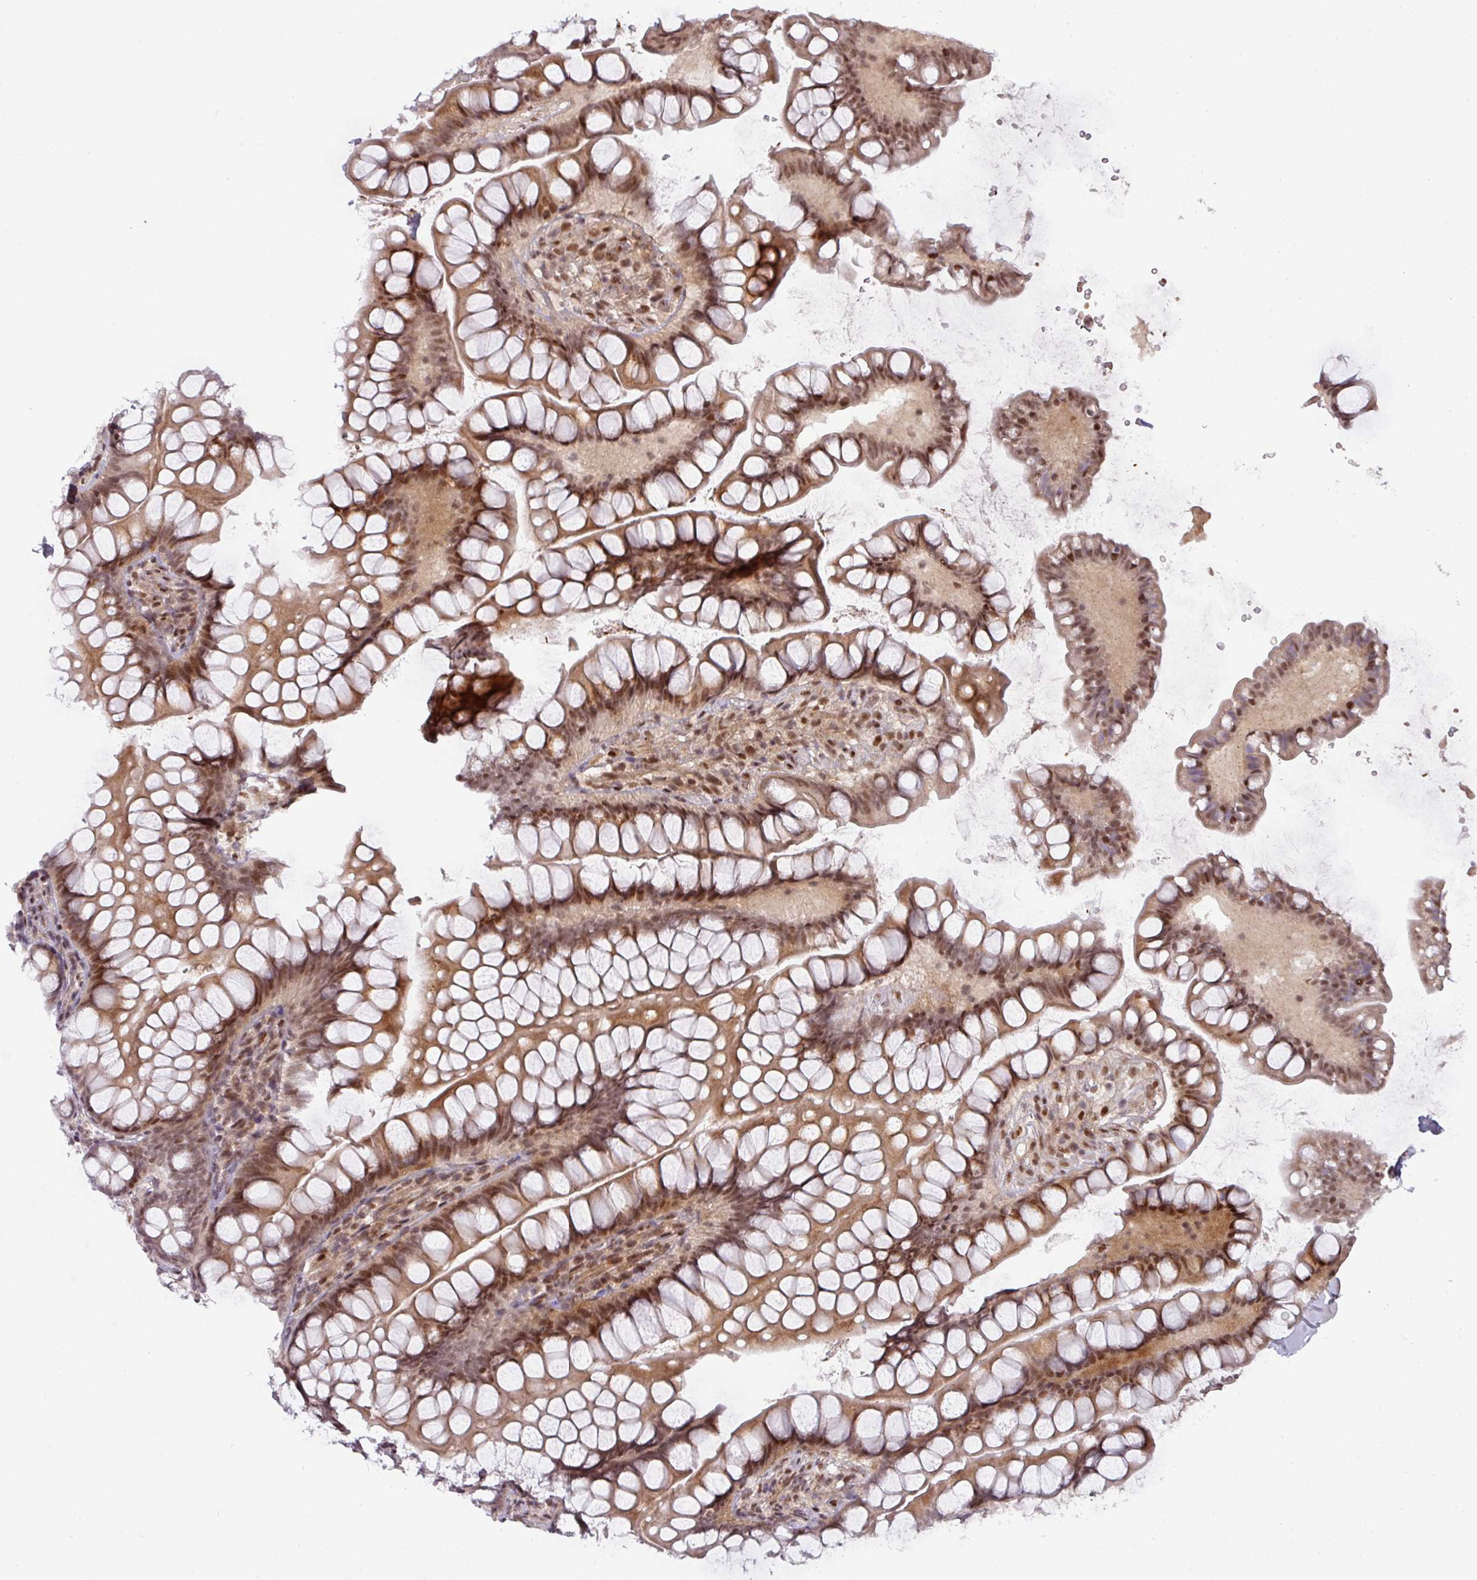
{"staining": {"intensity": "moderate", "quantity": ">75%", "location": "cytoplasmic/membranous,nuclear"}, "tissue": "small intestine", "cell_type": "Glandular cells", "image_type": "normal", "snomed": [{"axis": "morphology", "description": "Normal tissue, NOS"}, {"axis": "topography", "description": "Small intestine"}], "caption": "Immunohistochemical staining of normal human small intestine demonstrates >75% levels of moderate cytoplasmic/membranous,nuclear protein positivity in approximately >75% of glandular cells.", "gene": "CIC", "patient": {"sex": "male", "age": 70}}